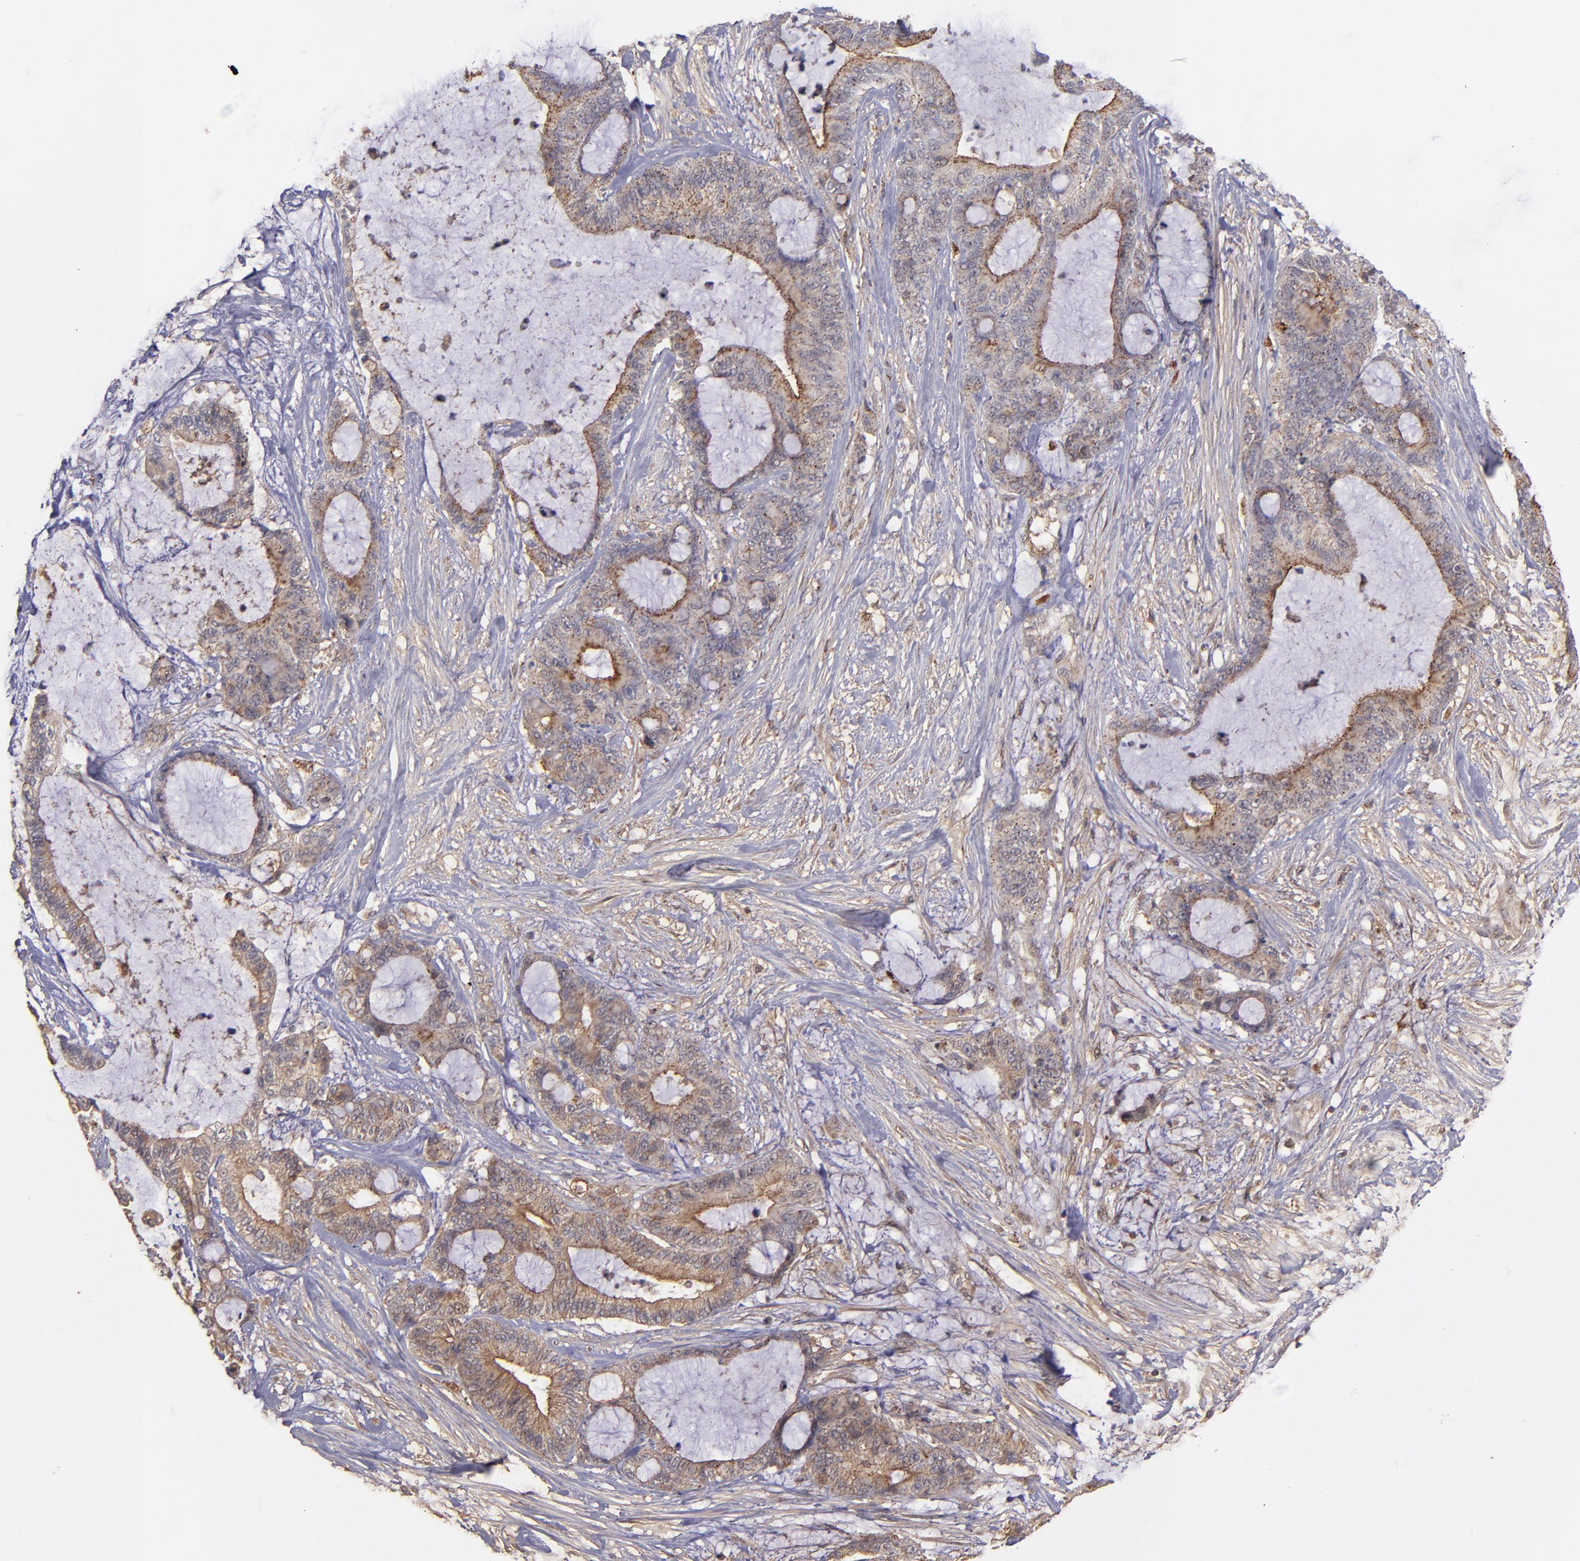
{"staining": {"intensity": "moderate", "quantity": ">75%", "location": "cytoplasmic/membranous"}, "tissue": "liver cancer", "cell_type": "Tumor cells", "image_type": "cancer", "snomed": [{"axis": "morphology", "description": "Cholangiocarcinoma"}, {"axis": "topography", "description": "Liver"}], "caption": "Protein expression analysis of human liver cancer (cholangiocarcinoma) reveals moderate cytoplasmic/membranous expression in about >75% of tumor cells.", "gene": "ZFYVE1", "patient": {"sex": "female", "age": 73}}